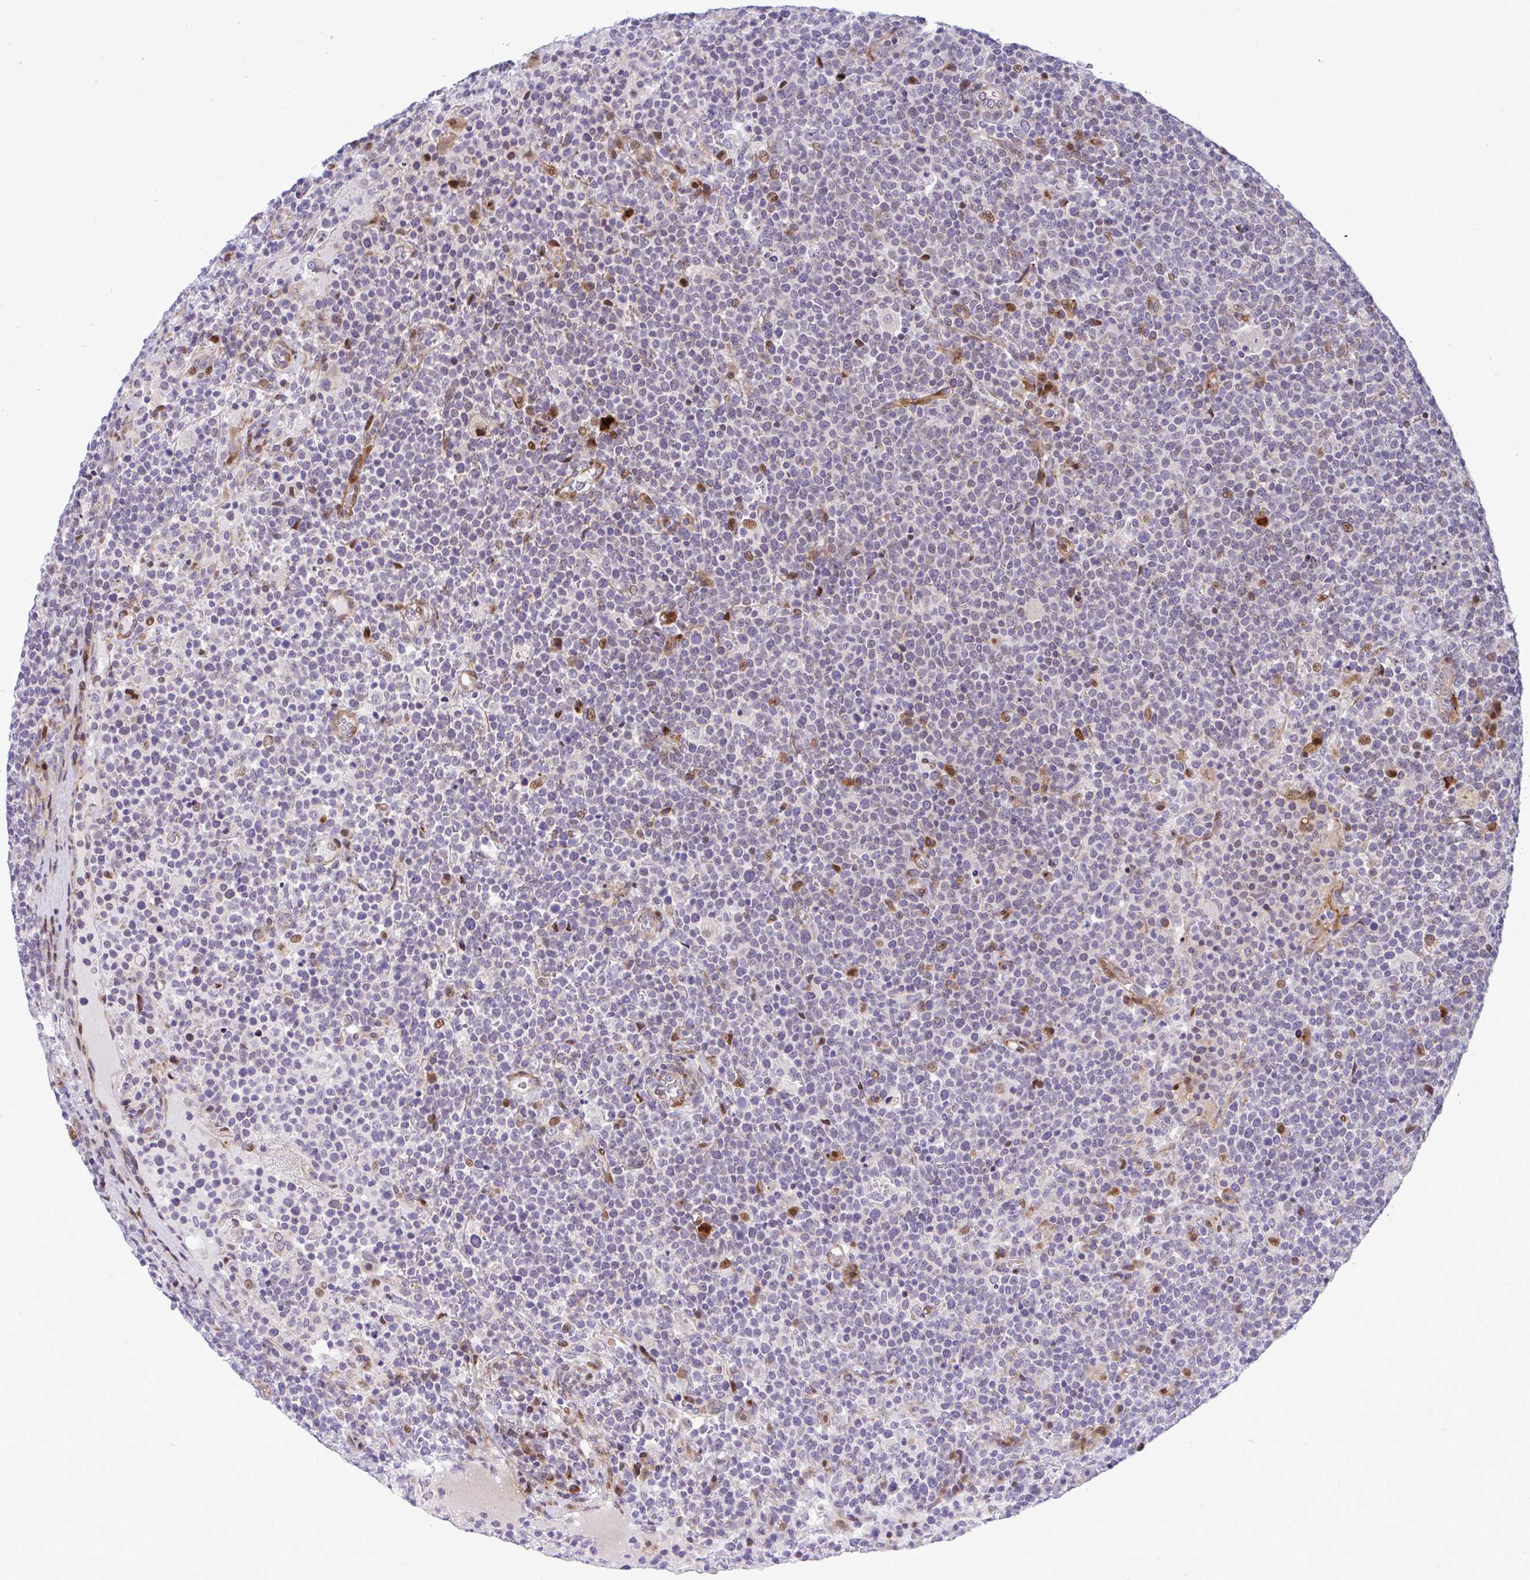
{"staining": {"intensity": "negative", "quantity": "none", "location": "none"}, "tissue": "lymphoma", "cell_type": "Tumor cells", "image_type": "cancer", "snomed": [{"axis": "morphology", "description": "Malignant lymphoma, non-Hodgkin's type, High grade"}, {"axis": "topography", "description": "Lymph node"}], "caption": "Human malignant lymphoma, non-Hodgkin's type (high-grade) stained for a protein using immunohistochemistry shows no expression in tumor cells.", "gene": "CASTOR2", "patient": {"sex": "male", "age": 61}}